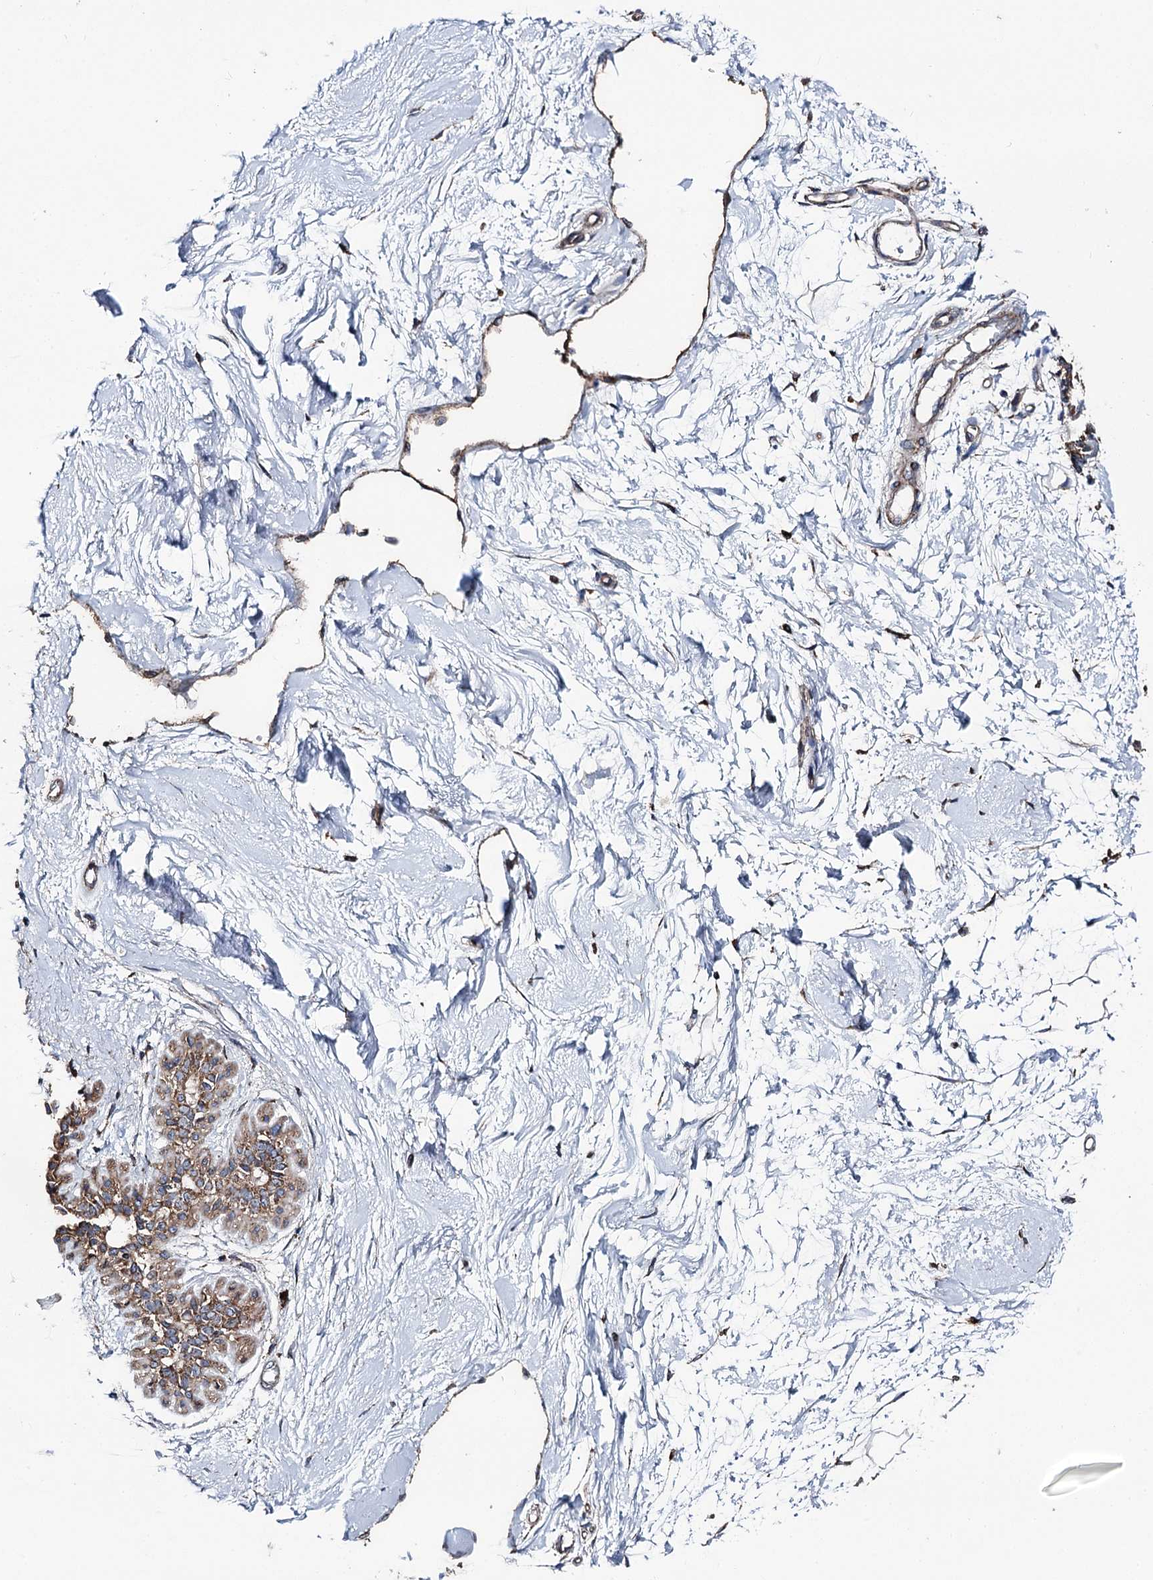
{"staining": {"intensity": "negative", "quantity": "none", "location": "none"}, "tissue": "breast", "cell_type": "Adipocytes", "image_type": "normal", "snomed": [{"axis": "morphology", "description": "Normal tissue, NOS"}, {"axis": "topography", "description": "Breast"}], "caption": "This is an immunohistochemistry (IHC) photomicrograph of unremarkable breast. There is no expression in adipocytes.", "gene": "MSANTD2", "patient": {"sex": "female", "age": 45}}